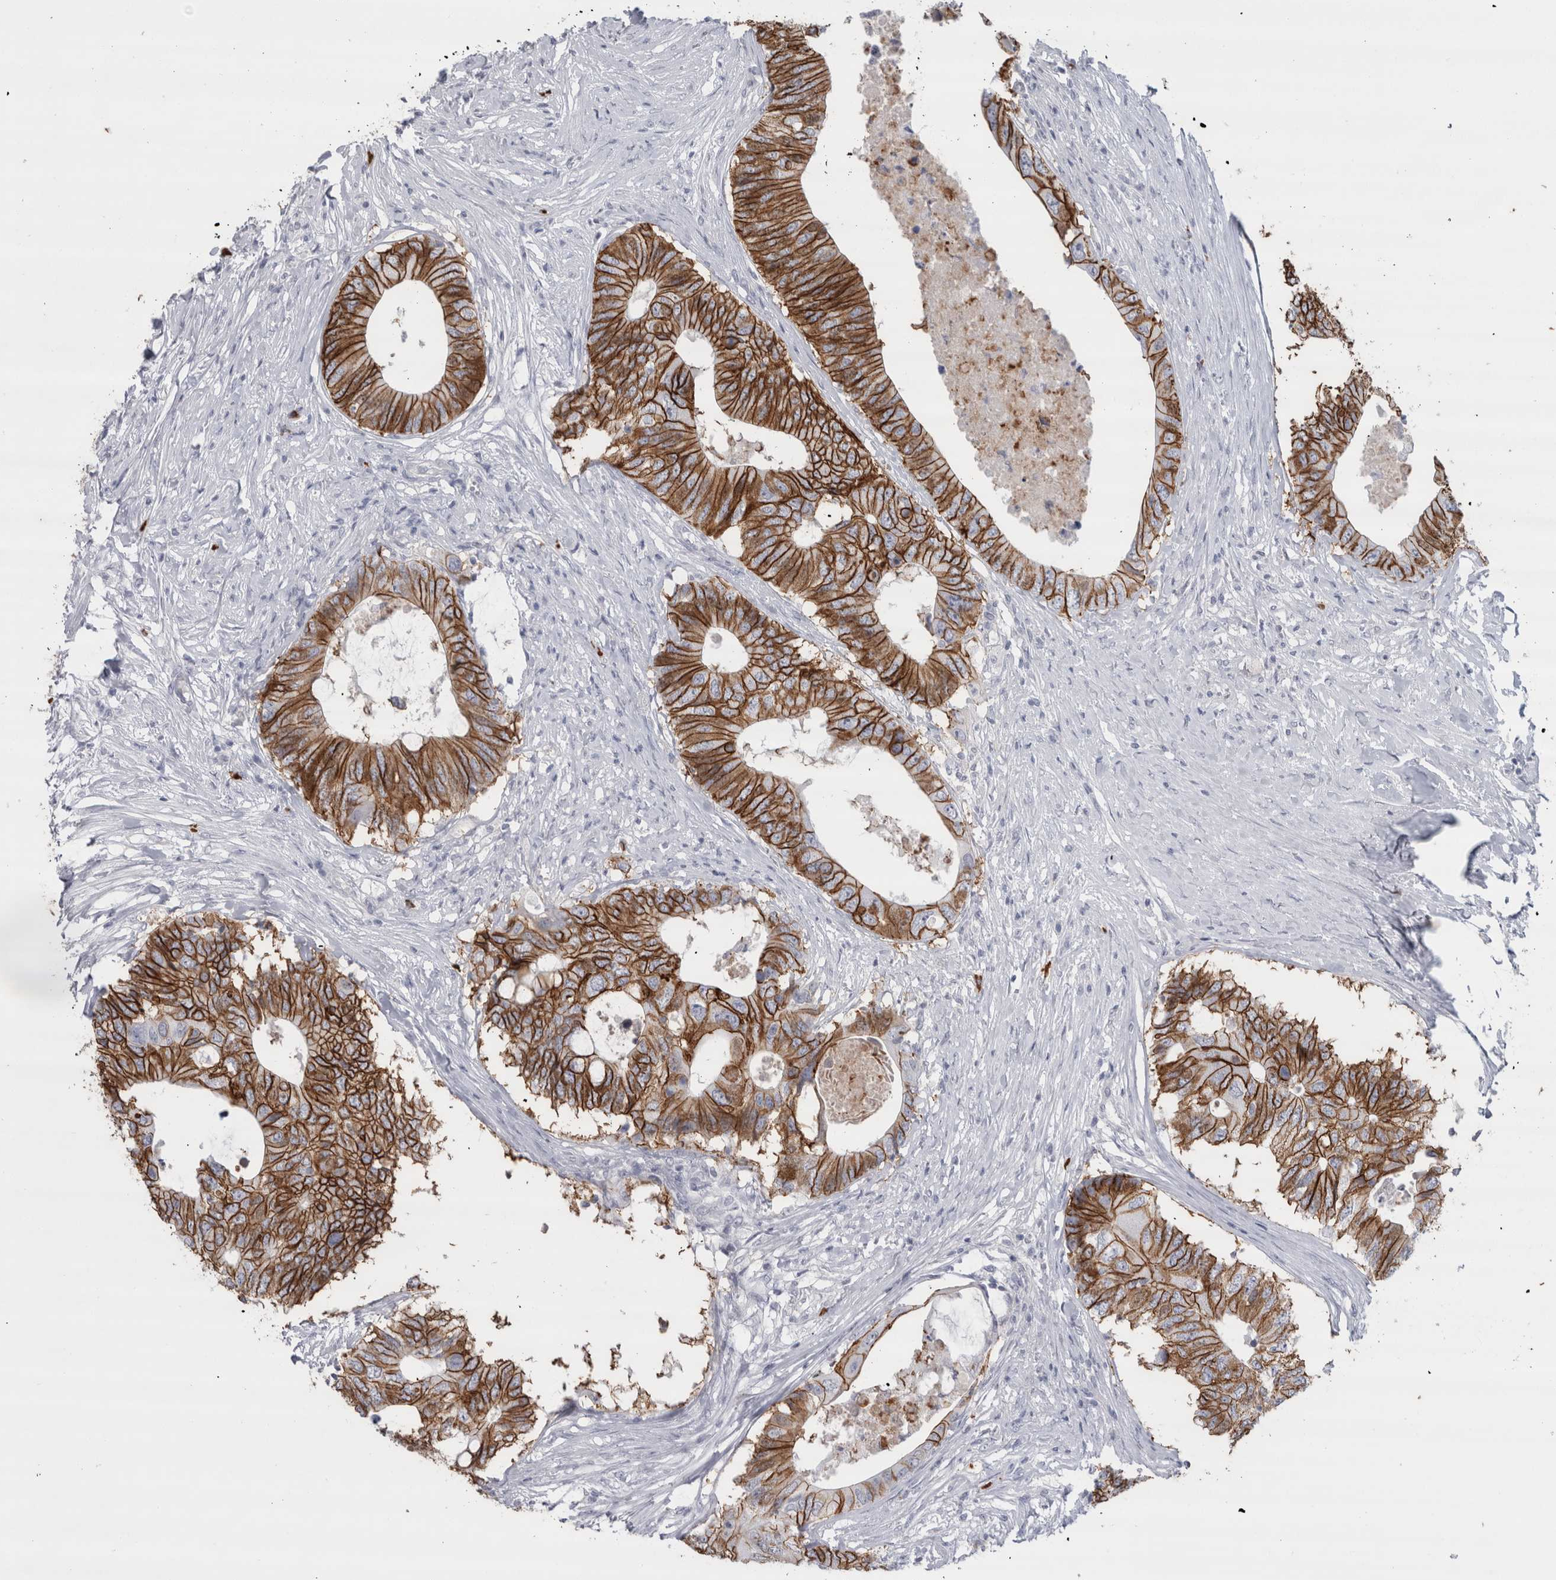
{"staining": {"intensity": "strong", "quantity": ">75%", "location": "cytoplasmic/membranous"}, "tissue": "colorectal cancer", "cell_type": "Tumor cells", "image_type": "cancer", "snomed": [{"axis": "morphology", "description": "Adenocarcinoma, NOS"}, {"axis": "topography", "description": "Colon"}], "caption": "DAB (3,3'-diaminobenzidine) immunohistochemical staining of human colorectal cancer (adenocarcinoma) demonstrates strong cytoplasmic/membranous protein staining in approximately >75% of tumor cells.", "gene": "CDH17", "patient": {"sex": "male", "age": 71}}